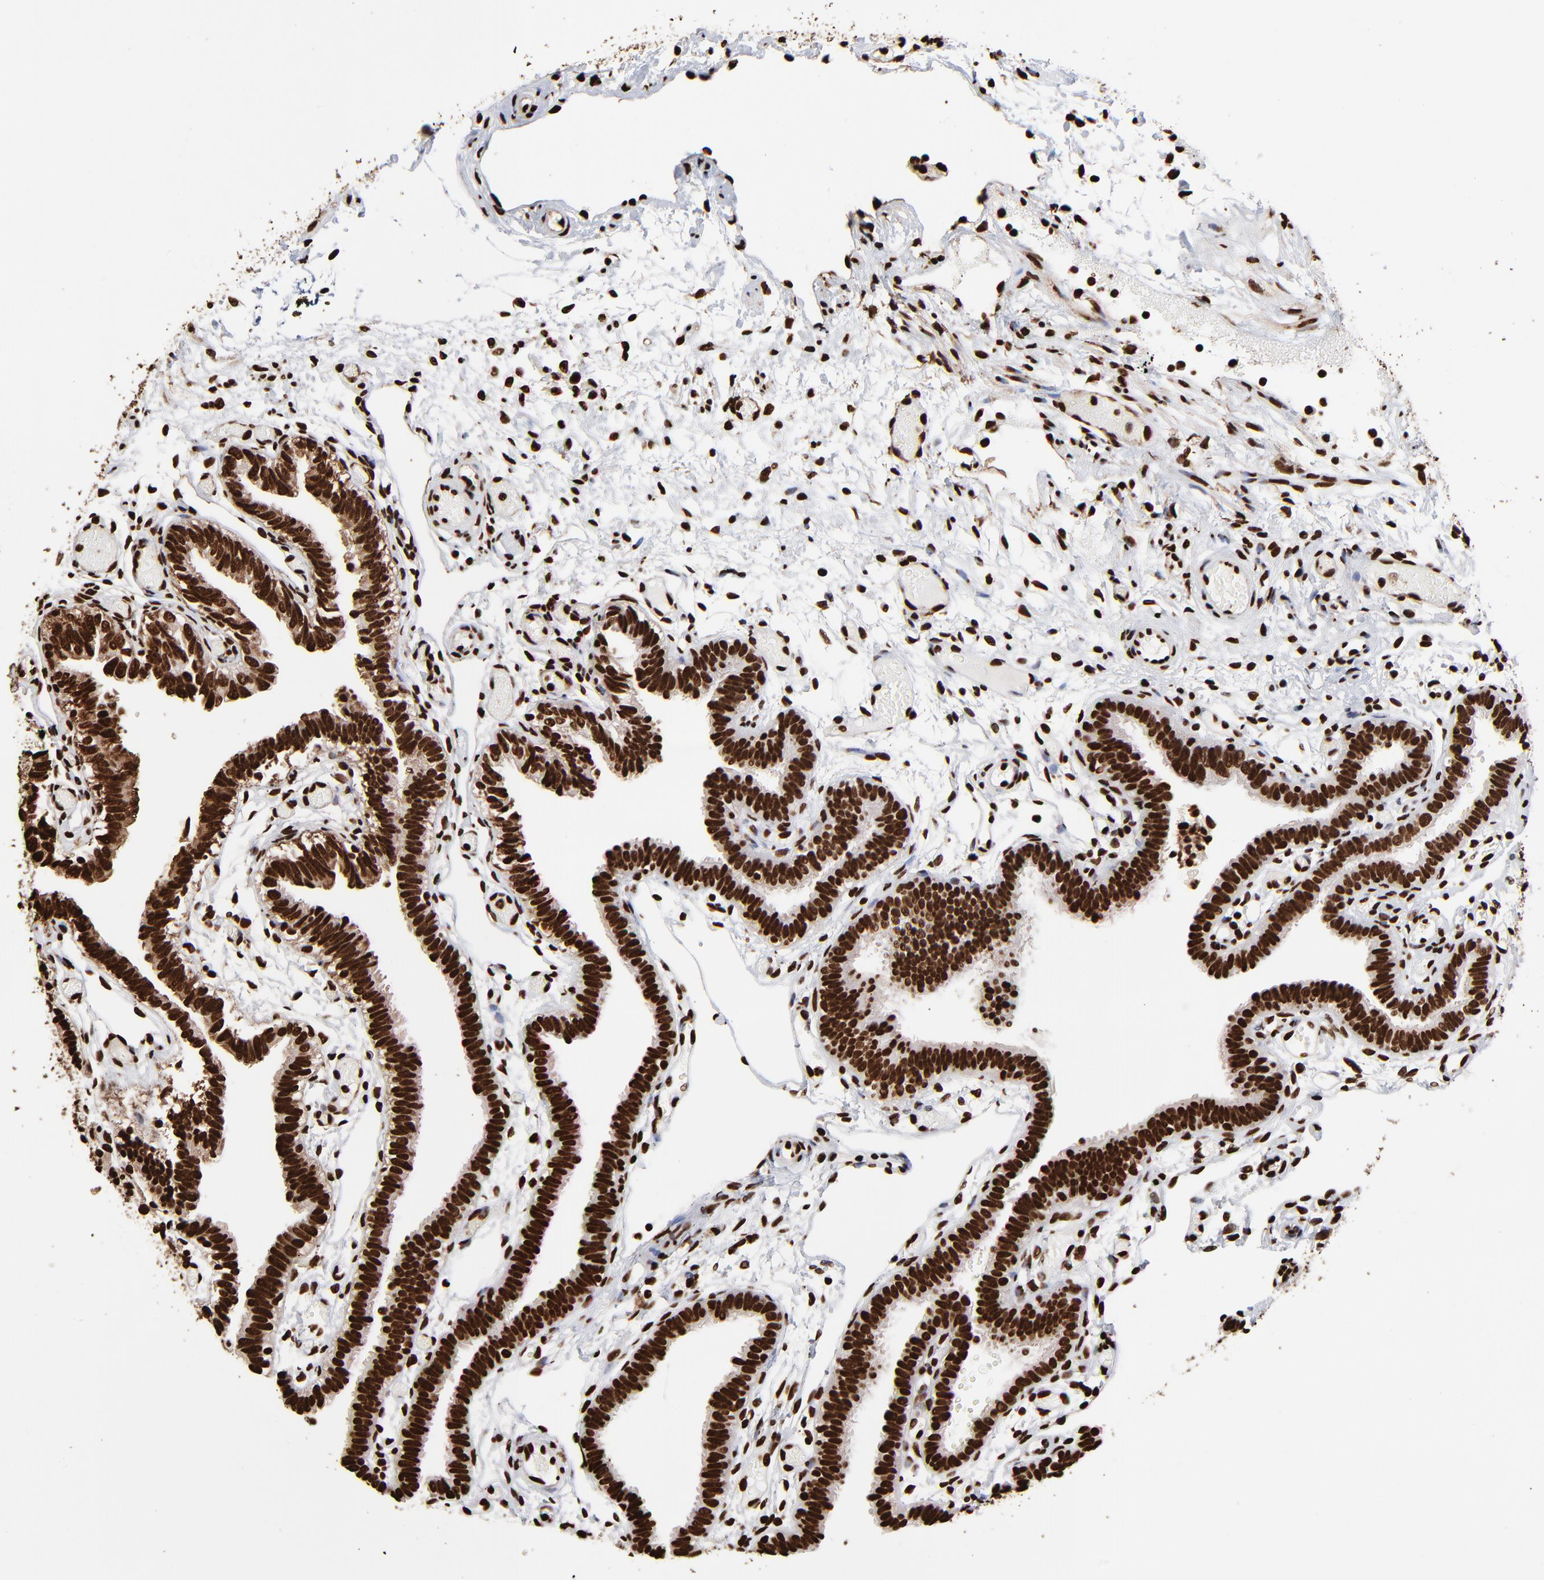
{"staining": {"intensity": "strong", "quantity": ">75%", "location": "nuclear"}, "tissue": "fallopian tube", "cell_type": "Glandular cells", "image_type": "normal", "snomed": [{"axis": "morphology", "description": "Normal tissue, NOS"}, {"axis": "topography", "description": "Fallopian tube"}], "caption": "DAB immunohistochemical staining of unremarkable fallopian tube exhibits strong nuclear protein positivity in approximately >75% of glandular cells. The protein of interest is shown in brown color, while the nuclei are stained blue.", "gene": "ZNF544", "patient": {"sex": "female", "age": 29}}